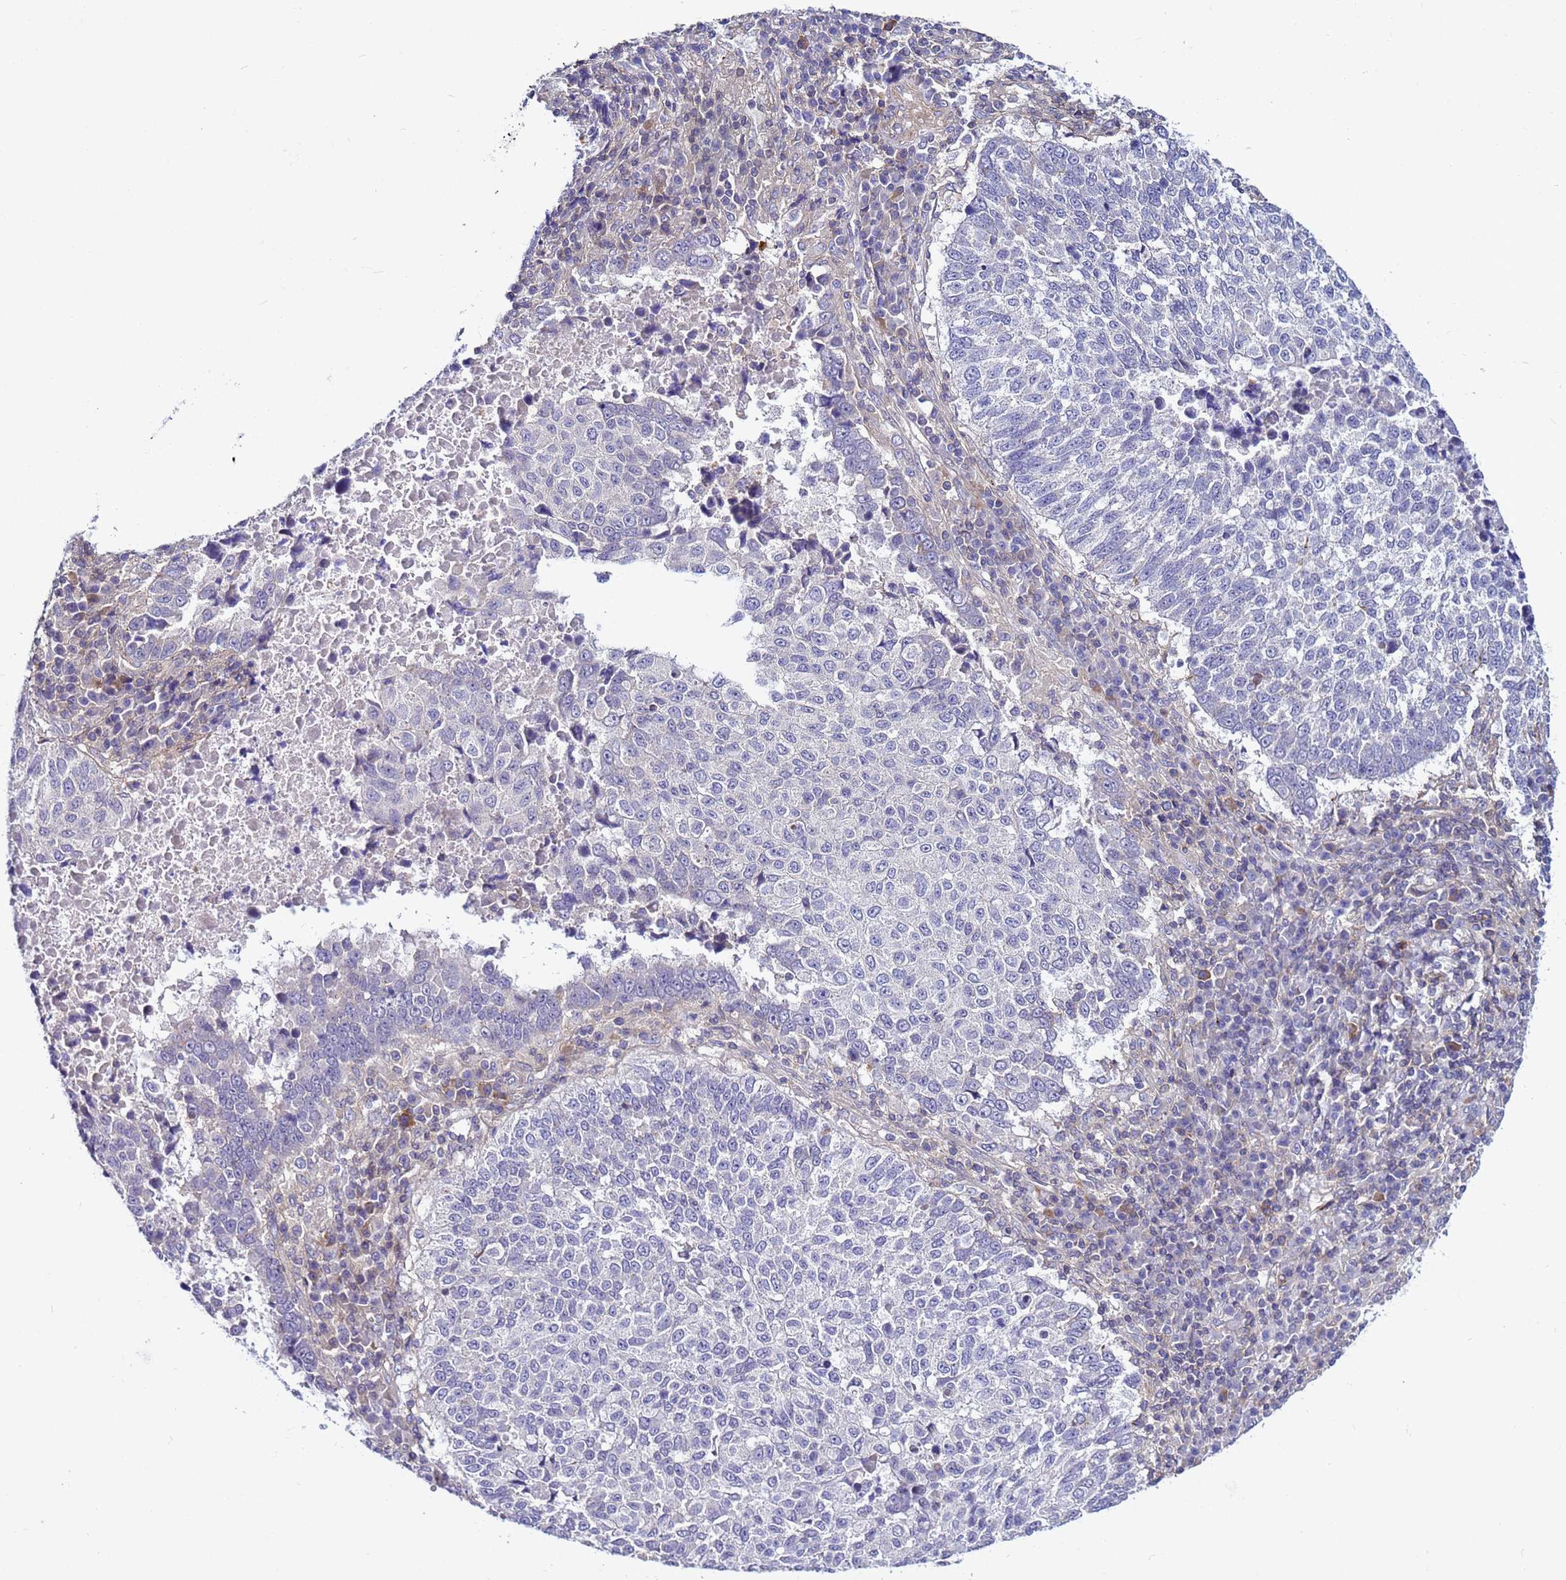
{"staining": {"intensity": "negative", "quantity": "none", "location": "none"}, "tissue": "lung cancer", "cell_type": "Tumor cells", "image_type": "cancer", "snomed": [{"axis": "morphology", "description": "Squamous cell carcinoma, NOS"}, {"axis": "topography", "description": "Lung"}], "caption": "Tumor cells are negative for protein expression in human lung cancer. The staining is performed using DAB brown chromogen with nuclei counter-stained in using hematoxylin.", "gene": "STK38", "patient": {"sex": "male", "age": 73}}